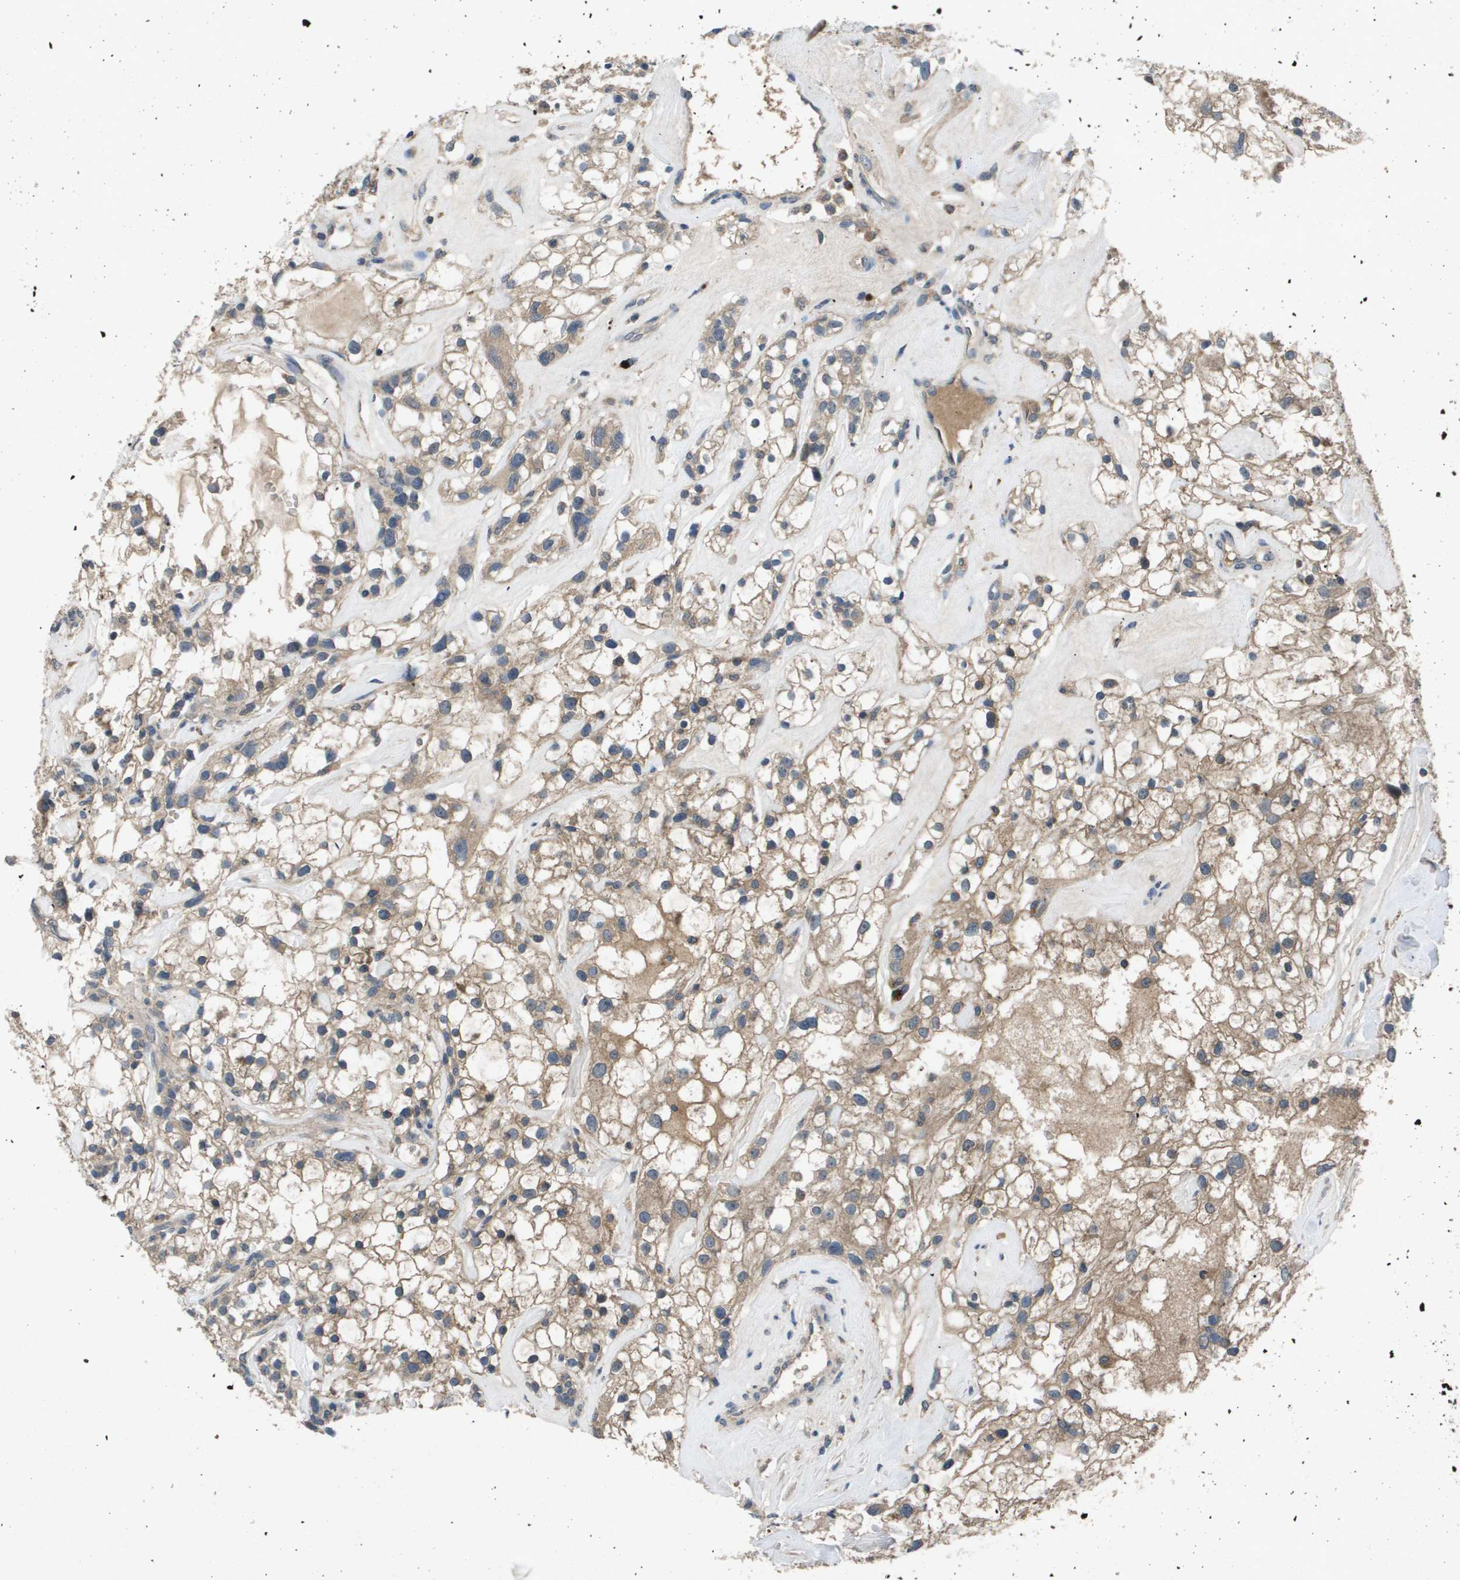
{"staining": {"intensity": "moderate", "quantity": ">75%", "location": "cytoplasmic/membranous"}, "tissue": "renal cancer", "cell_type": "Tumor cells", "image_type": "cancer", "snomed": [{"axis": "morphology", "description": "Adenocarcinoma, NOS"}, {"axis": "topography", "description": "Kidney"}], "caption": "Tumor cells display medium levels of moderate cytoplasmic/membranous expression in about >75% of cells in renal adenocarcinoma.", "gene": "PROC", "patient": {"sex": "female", "age": 60}}